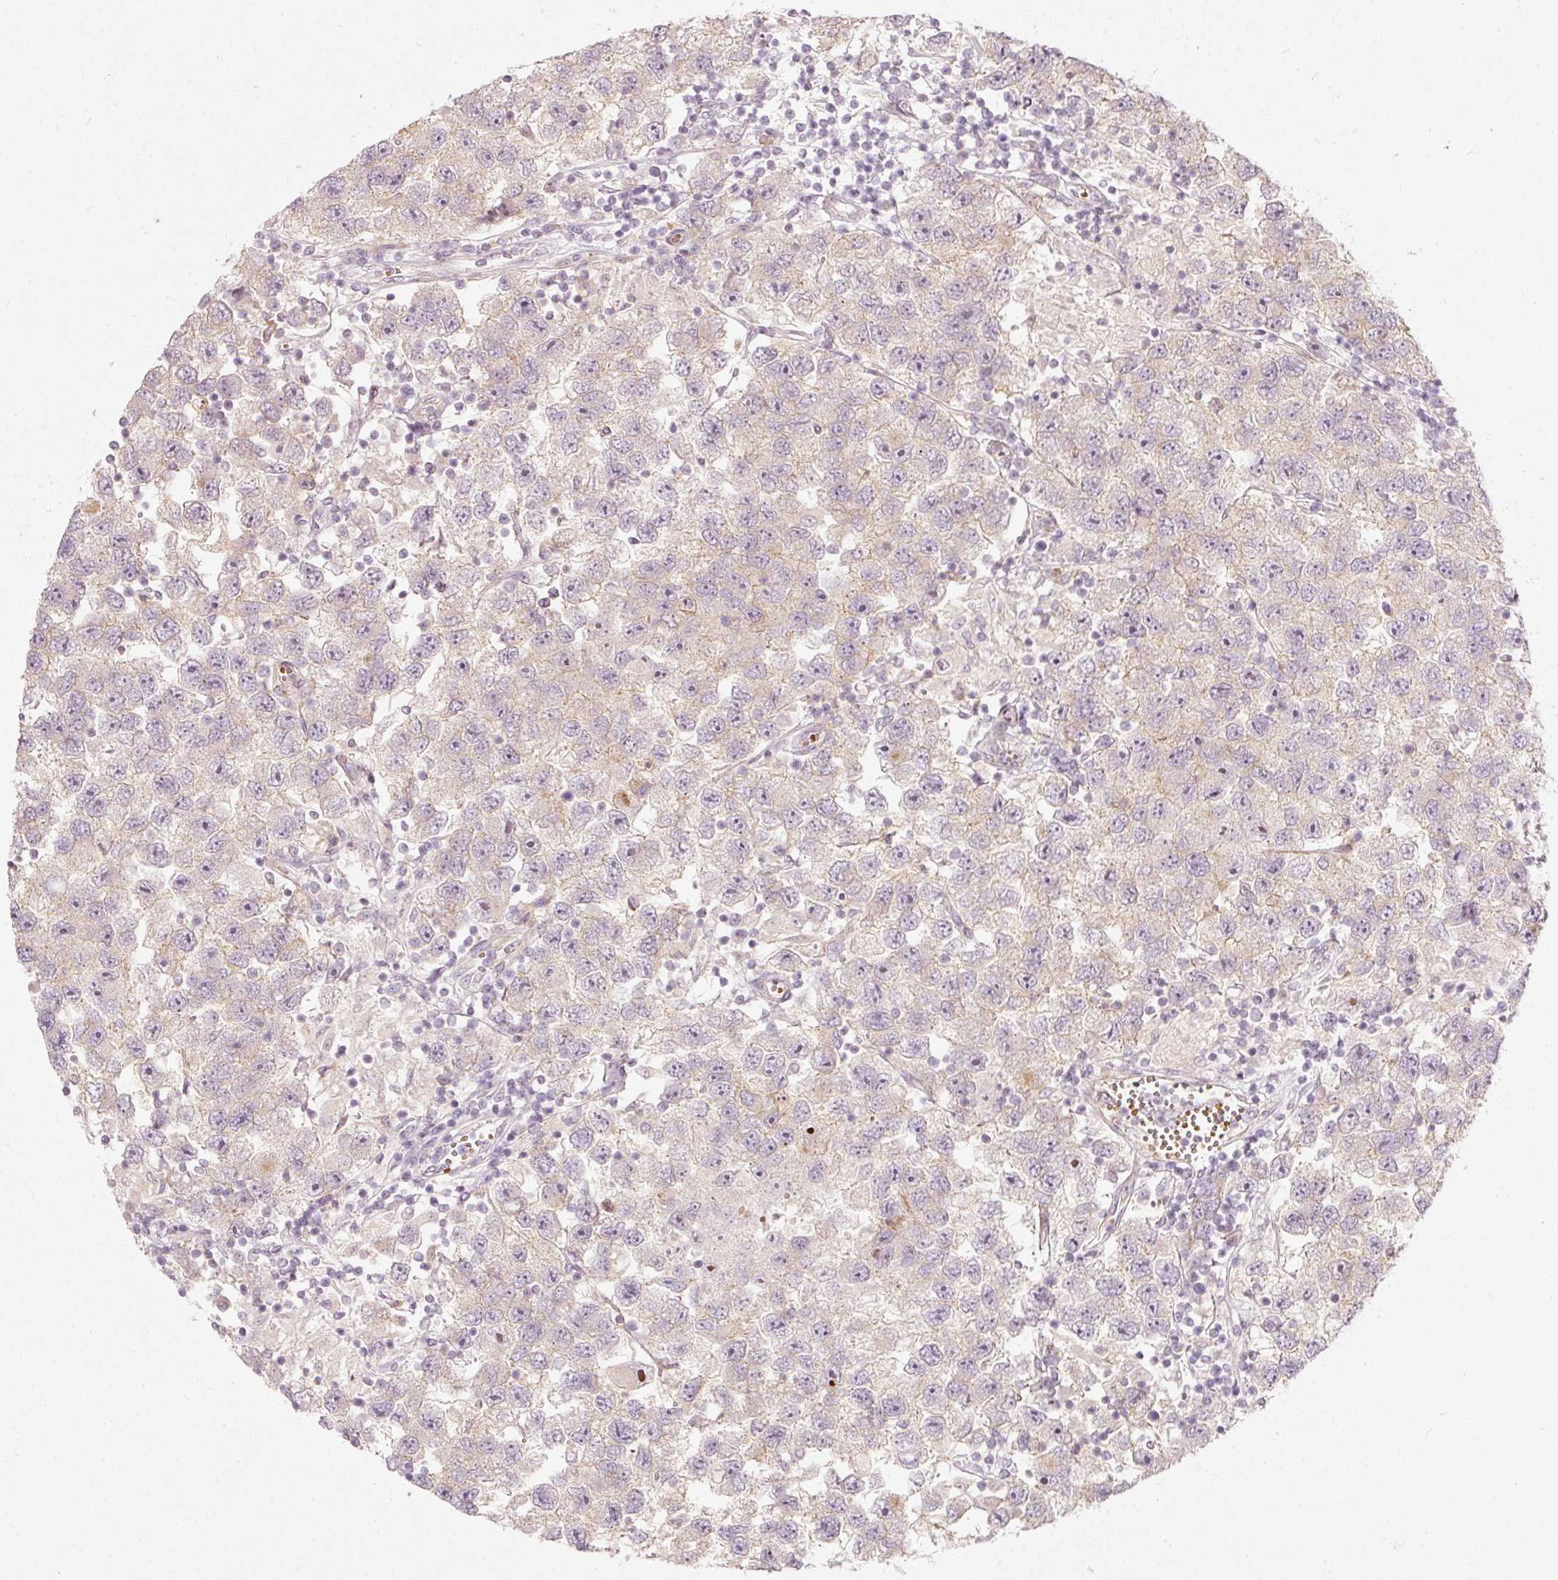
{"staining": {"intensity": "negative", "quantity": "none", "location": "none"}, "tissue": "testis cancer", "cell_type": "Tumor cells", "image_type": "cancer", "snomed": [{"axis": "morphology", "description": "Seminoma, NOS"}, {"axis": "topography", "description": "Testis"}], "caption": "There is no significant positivity in tumor cells of testis cancer (seminoma).", "gene": "KCNQ1", "patient": {"sex": "male", "age": 26}}